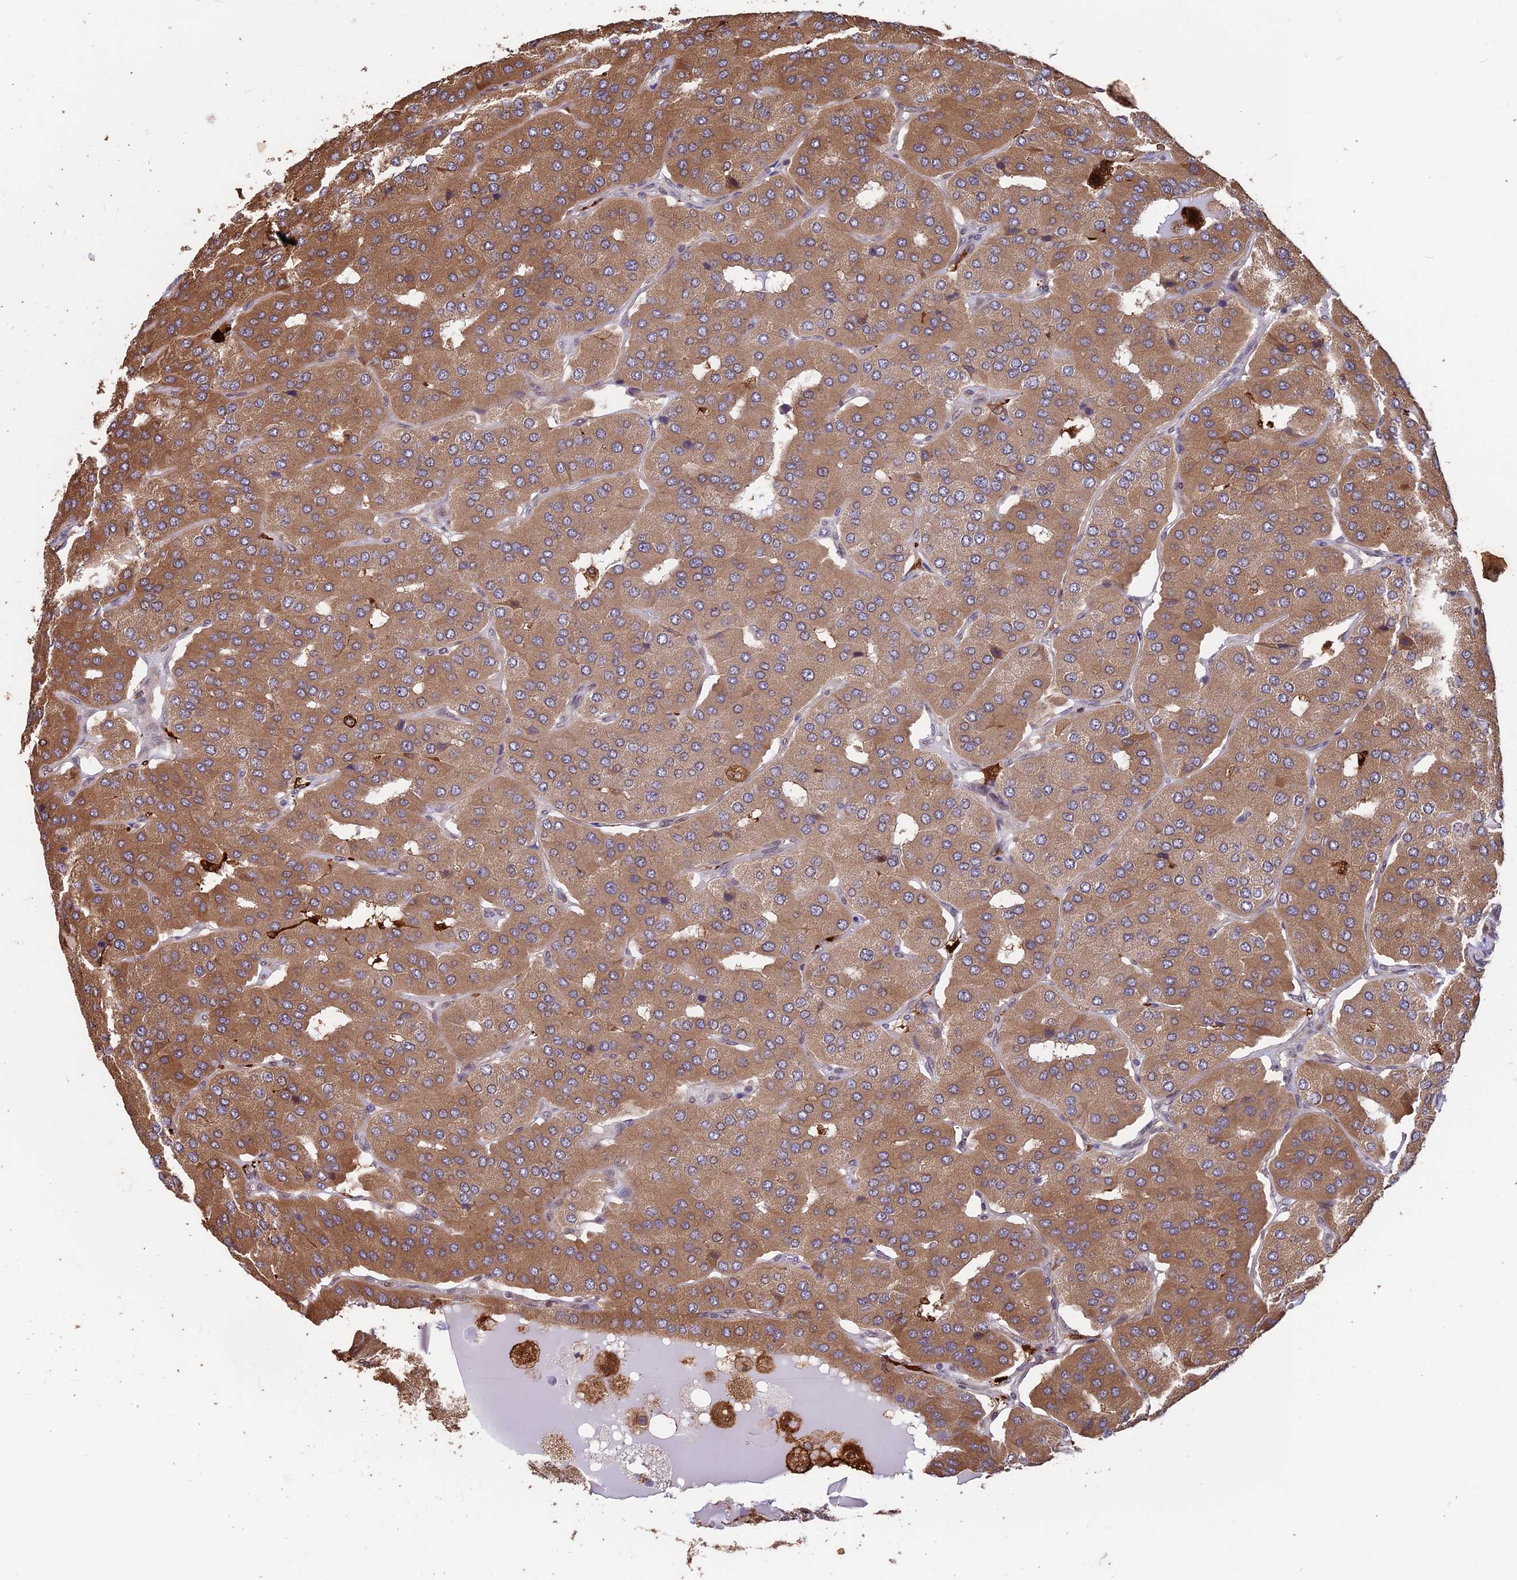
{"staining": {"intensity": "moderate", "quantity": ">75%", "location": "cytoplasmic/membranous"}, "tissue": "parathyroid gland", "cell_type": "Glandular cells", "image_type": "normal", "snomed": [{"axis": "morphology", "description": "Normal tissue, NOS"}, {"axis": "morphology", "description": "Adenoma, NOS"}, {"axis": "topography", "description": "Parathyroid gland"}], "caption": "Protein staining of unremarkable parathyroid gland demonstrates moderate cytoplasmic/membranous expression in about >75% of glandular cells.", "gene": "MAST2", "patient": {"sex": "female", "age": 86}}